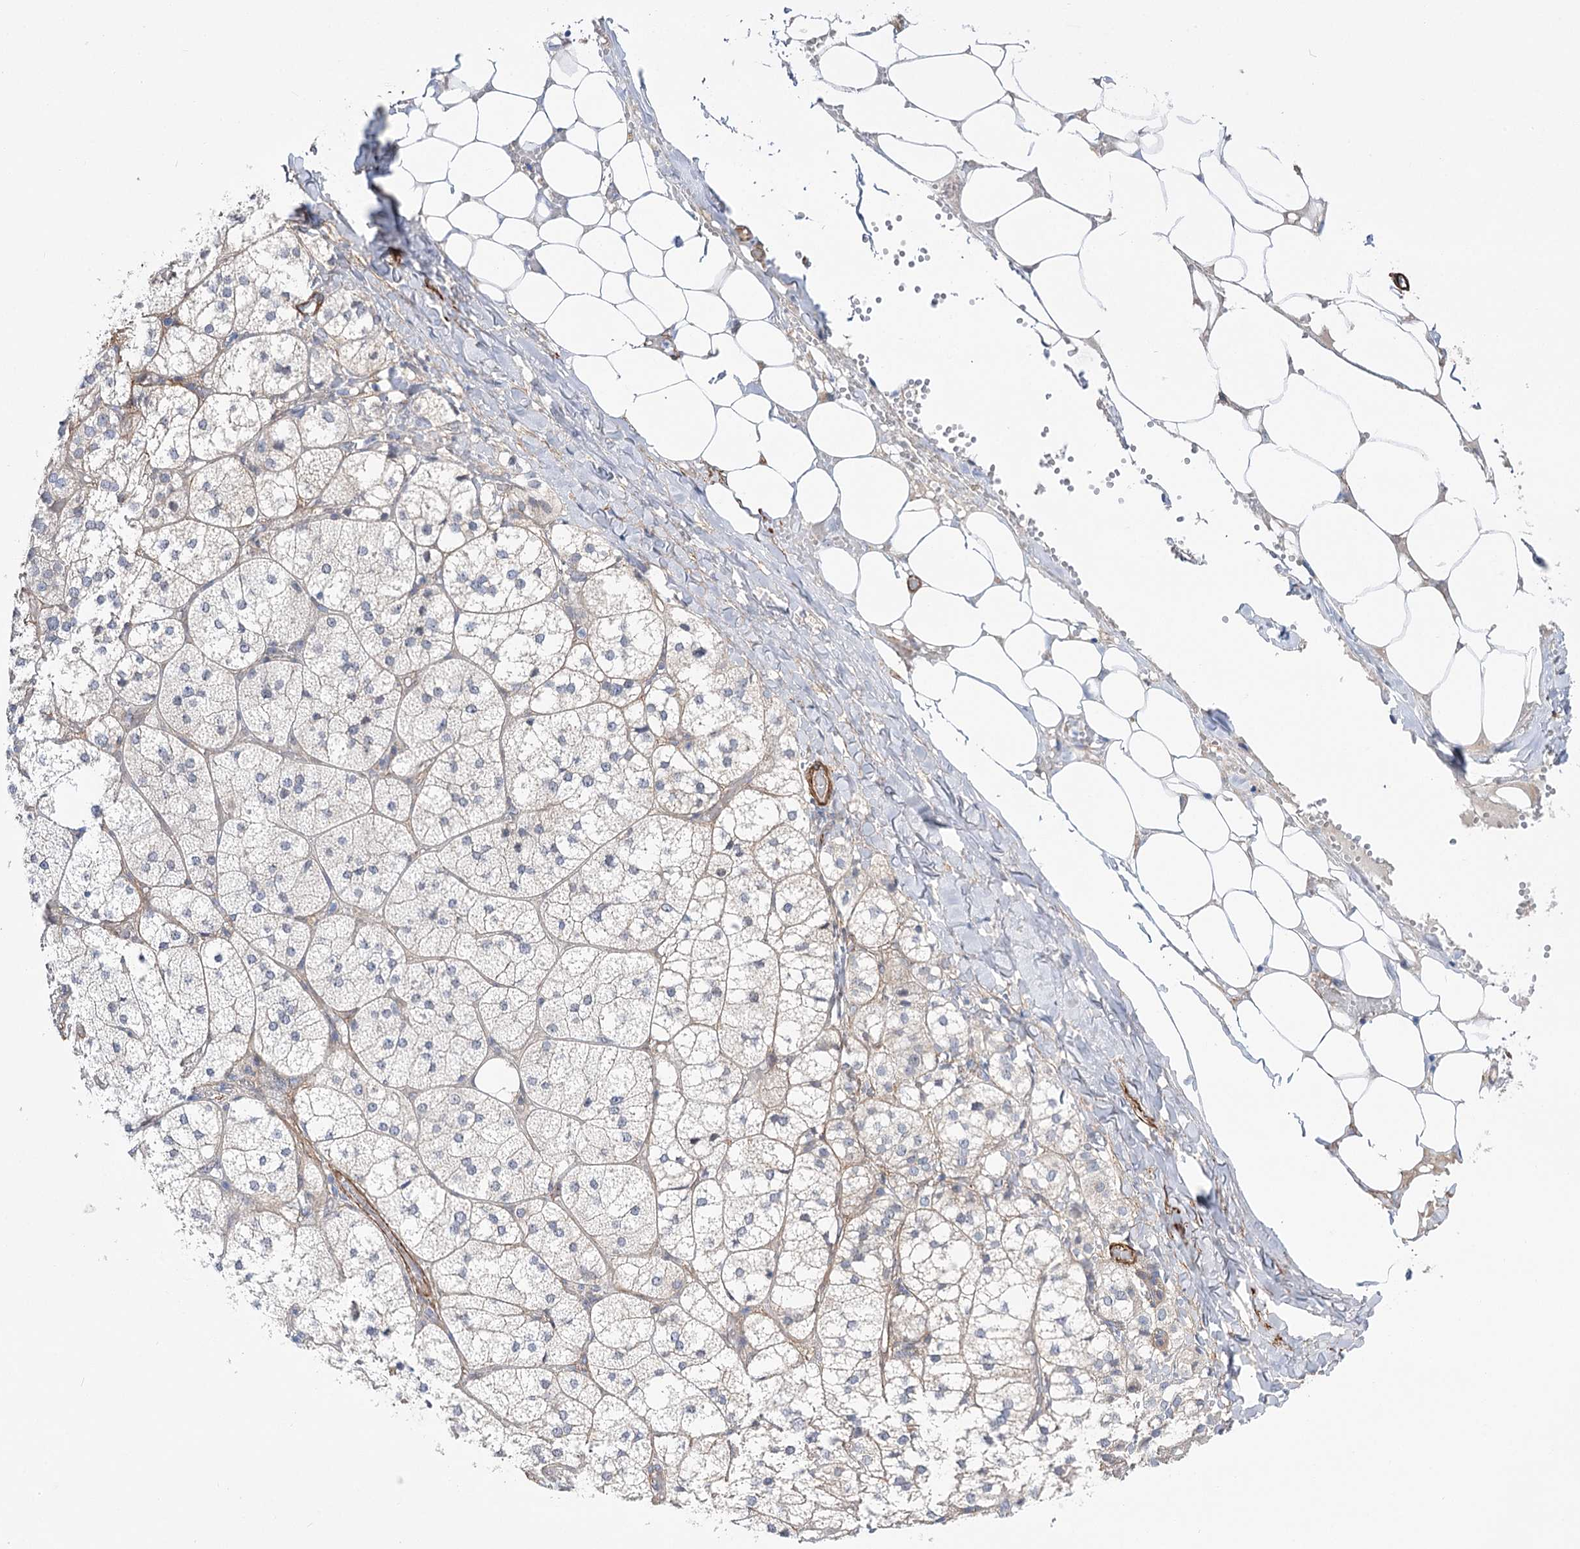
{"staining": {"intensity": "weak", "quantity": "25%-75%", "location": "cytoplasmic/membranous"}, "tissue": "adrenal gland", "cell_type": "Glandular cells", "image_type": "normal", "snomed": [{"axis": "morphology", "description": "Normal tissue, NOS"}, {"axis": "topography", "description": "Adrenal gland"}], "caption": "Brown immunohistochemical staining in unremarkable adrenal gland reveals weak cytoplasmic/membranous positivity in about 25%-75% of glandular cells.", "gene": "WASHC3", "patient": {"sex": "female", "age": 61}}